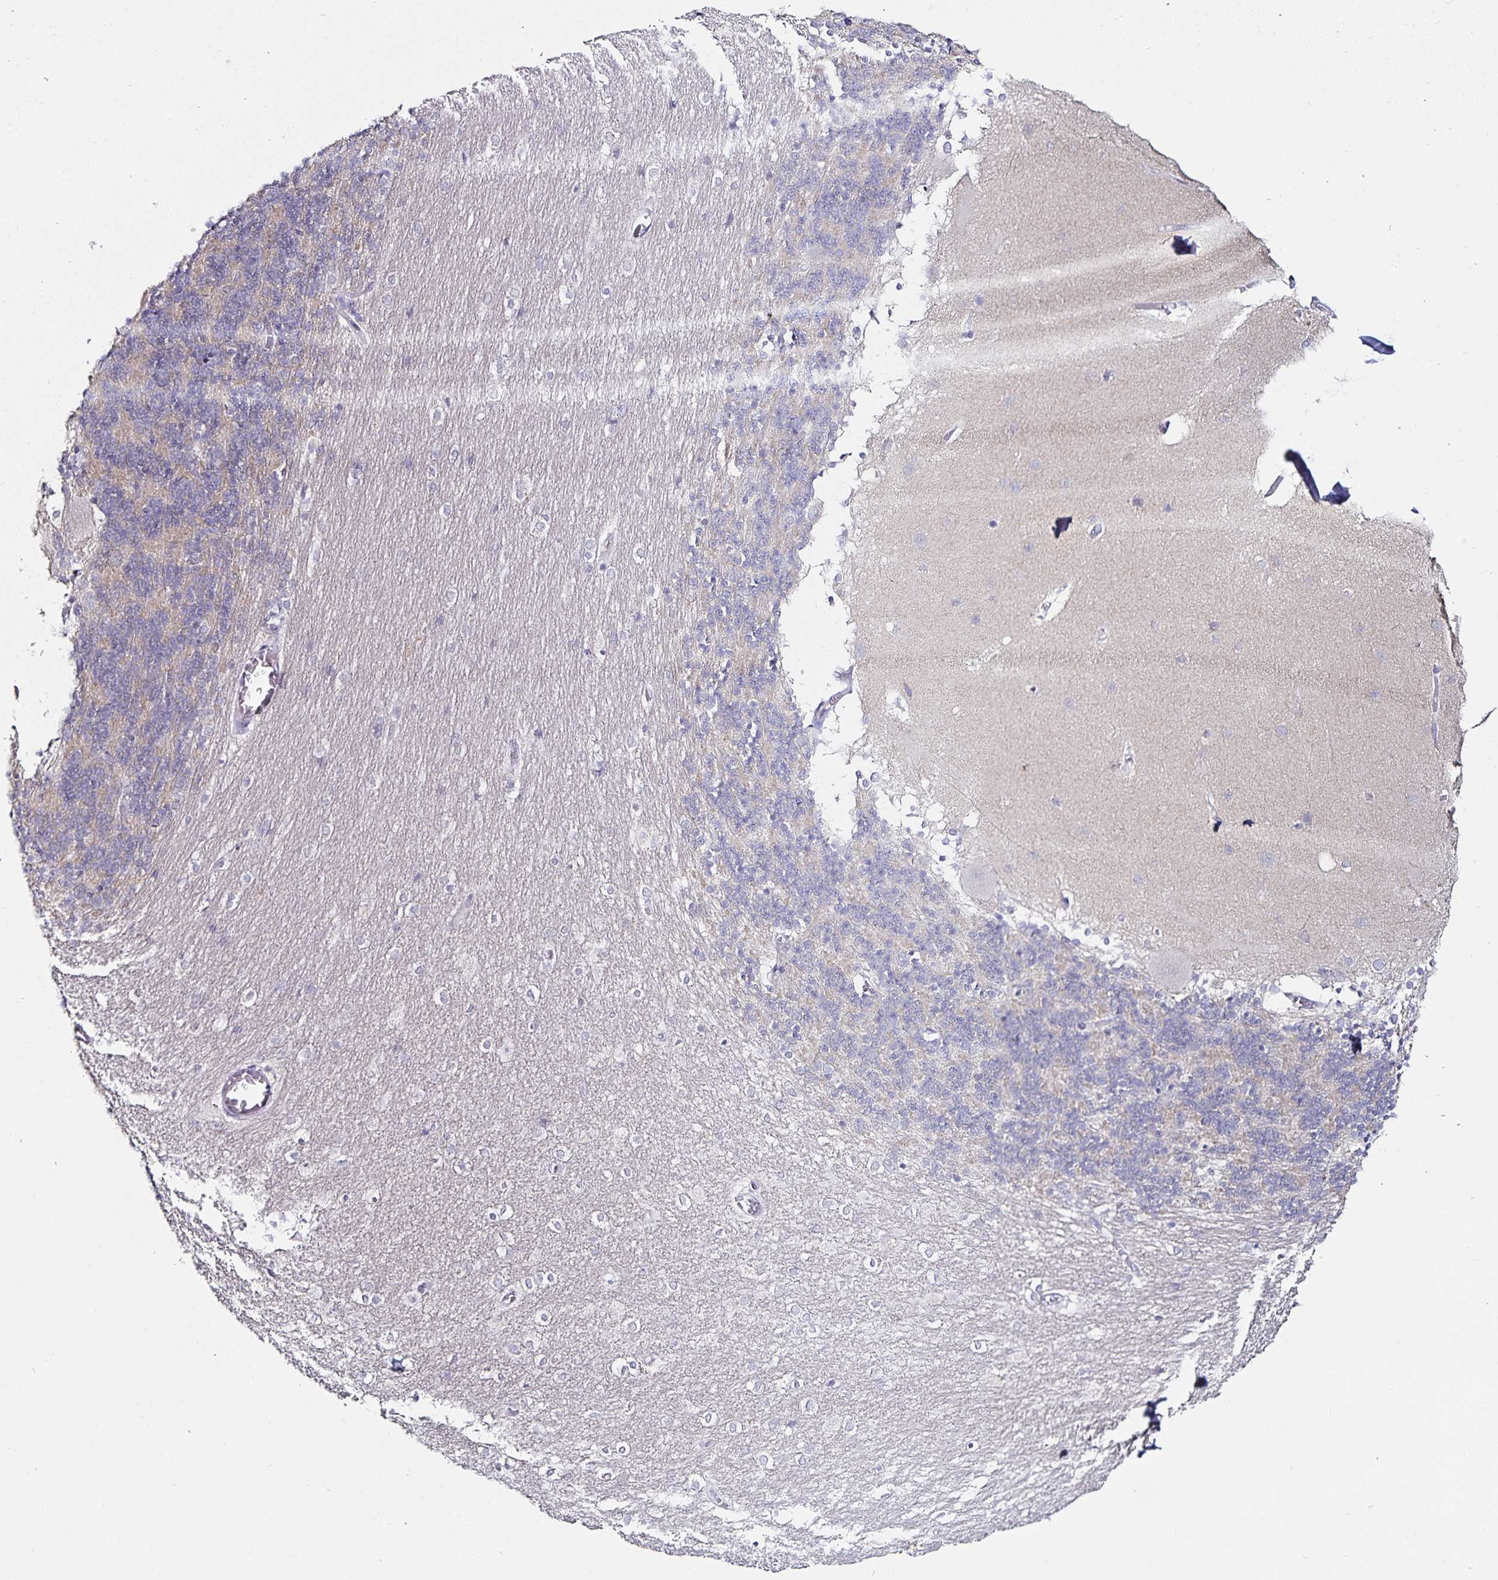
{"staining": {"intensity": "negative", "quantity": "none", "location": "none"}, "tissue": "cerebellum", "cell_type": "Cells in granular layer", "image_type": "normal", "snomed": [{"axis": "morphology", "description": "Normal tissue, NOS"}, {"axis": "topography", "description": "Cerebellum"}], "caption": "High magnification brightfield microscopy of normal cerebellum stained with DAB (brown) and counterstained with hematoxylin (blue): cells in granular layer show no significant positivity. Brightfield microscopy of IHC stained with DAB (brown) and hematoxylin (blue), captured at high magnification.", "gene": "ANLN", "patient": {"sex": "female", "age": 54}}